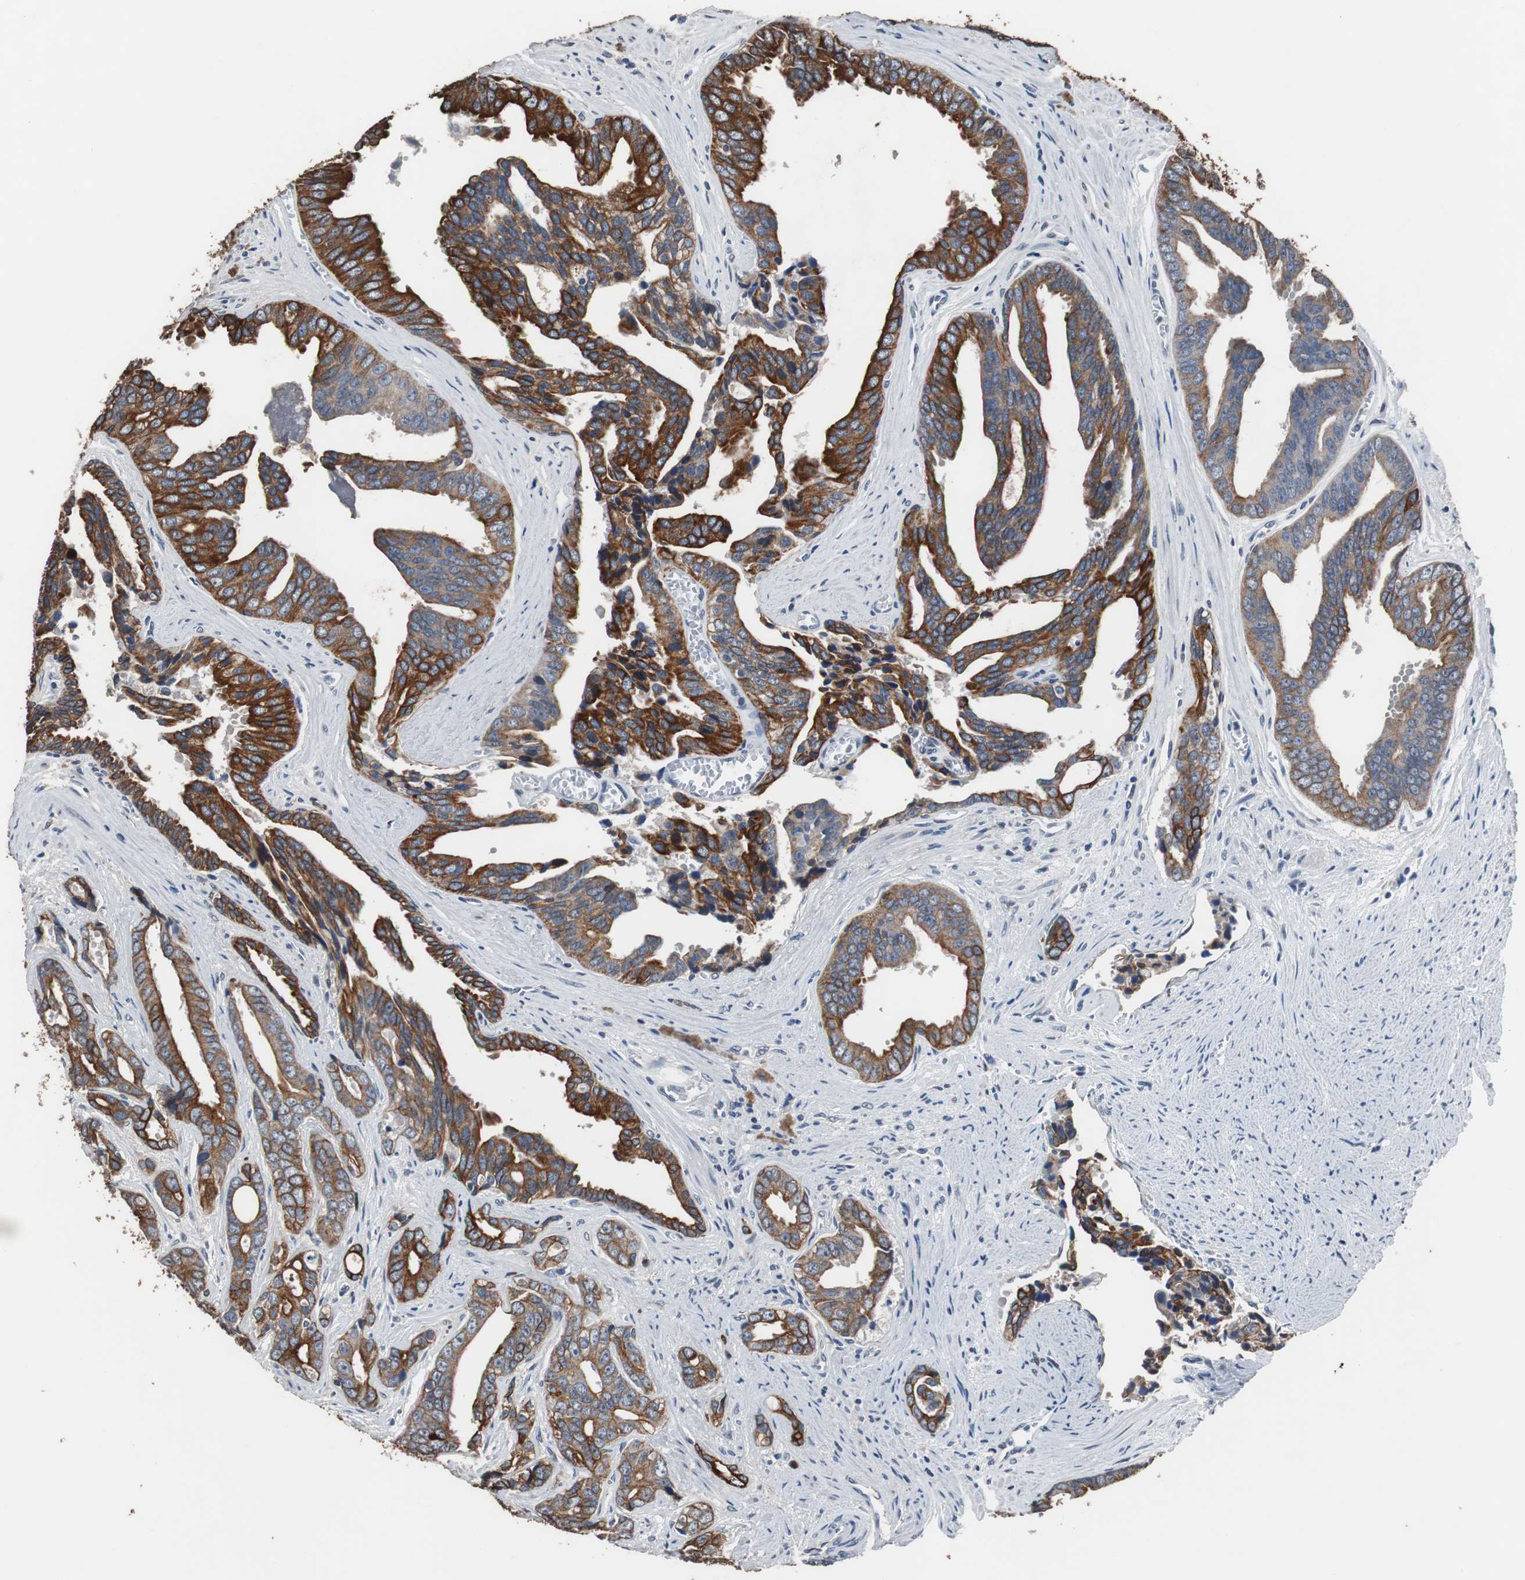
{"staining": {"intensity": "strong", "quantity": ">75%", "location": "cytoplasmic/membranous"}, "tissue": "prostate cancer", "cell_type": "Tumor cells", "image_type": "cancer", "snomed": [{"axis": "morphology", "description": "Adenocarcinoma, High grade"}, {"axis": "topography", "description": "Prostate"}], "caption": "Immunohistochemical staining of high-grade adenocarcinoma (prostate) exhibits high levels of strong cytoplasmic/membranous staining in approximately >75% of tumor cells.", "gene": "USP10", "patient": {"sex": "male", "age": 67}}